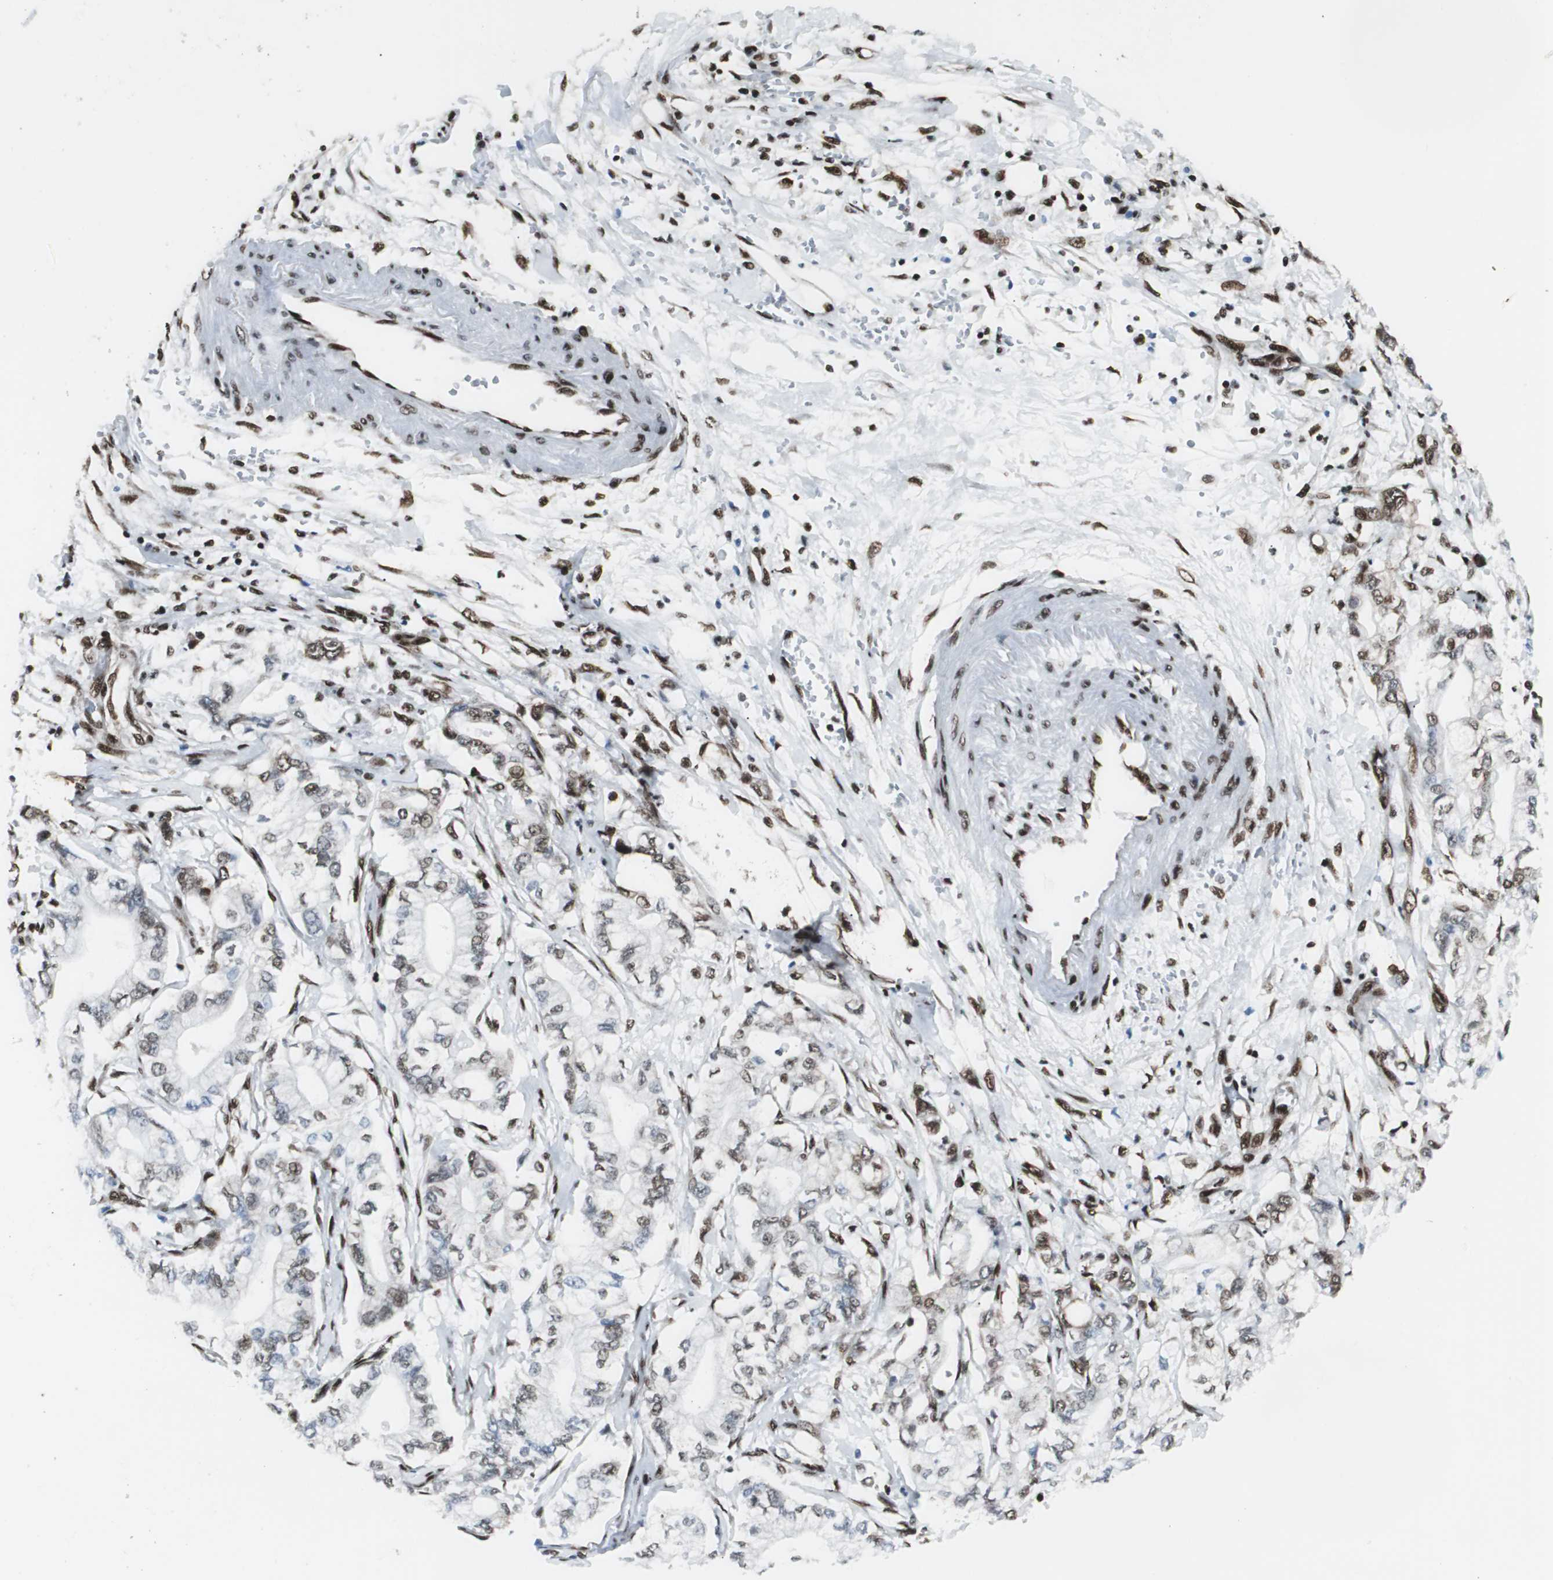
{"staining": {"intensity": "weak", "quantity": "25%-75%", "location": "nuclear"}, "tissue": "pancreatic cancer", "cell_type": "Tumor cells", "image_type": "cancer", "snomed": [{"axis": "morphology", "description": "Adenocarcinoma, NOS"}, {"axis": "topography", "description": "Pancreas"}], "caption": "The immunohistochemical stain highlights weak nuclear expression in tumor cells of pancreatic adenocarcinoma tissue. The staining was performed using DAB to visualize the protein expression in brown, while the nuclei were stained in blue with hematoxylin (Magnification: 20x).", "gene": "EWSR1", "patient": {"sex": "male", "age": 70}}